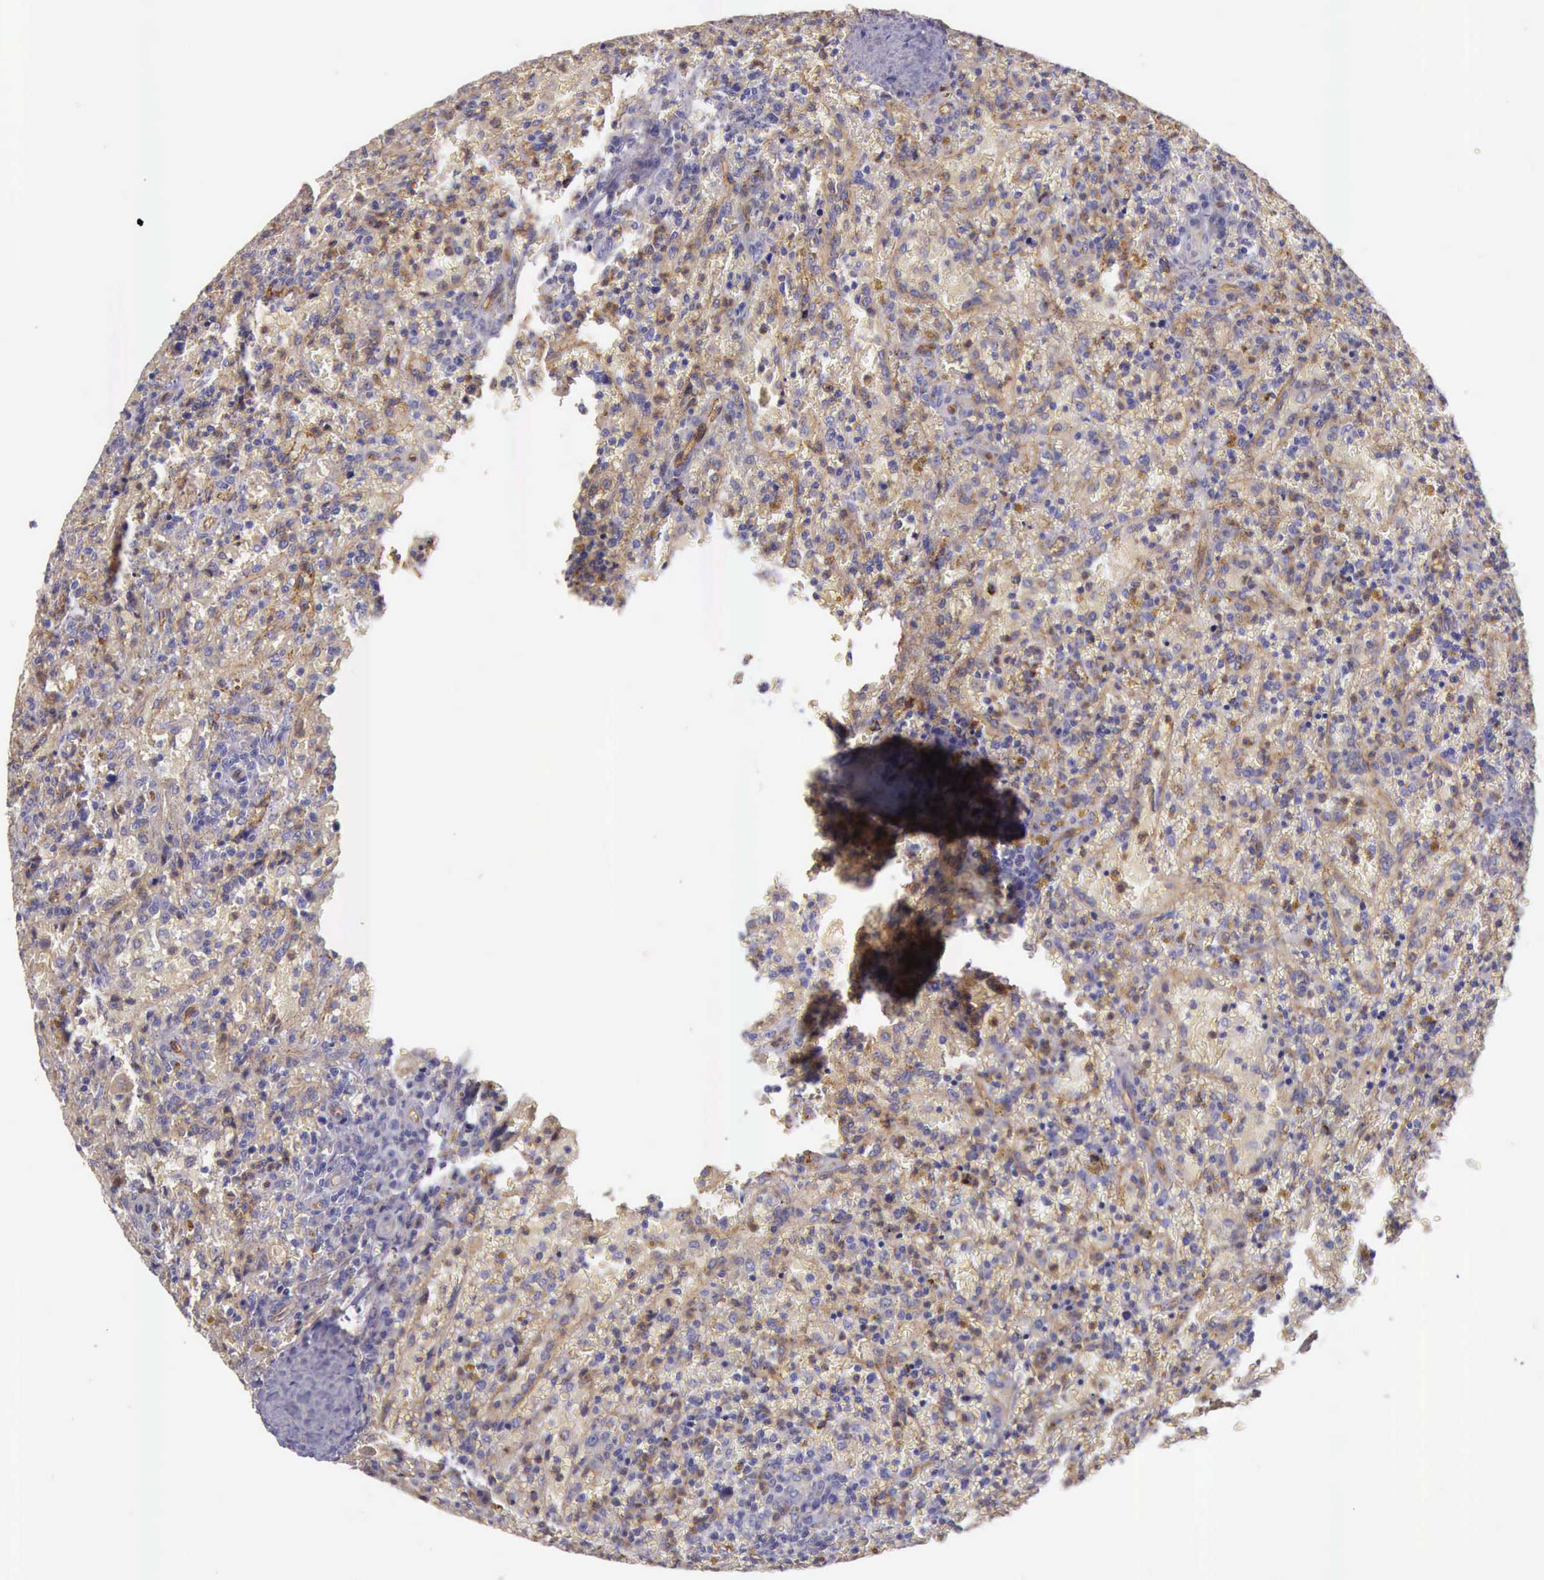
{"staining": {"intensity": "negative", "quantity": "none", "location": "none"}, "tissue": "lymphoma", "cell_type": "Tumor cells", "image_type": "cancer", "snomed": [{"axis": "morphology", "description": "Malignant lymphoma, non-Hodgkin's type, High grade"}, {"axis": "topography", "description": "Spleen"}, {"axis": "topography", "description": "Lymph node"}], "caption": "A photomicrograph of lymphoma stained for a protein demonstrates no brown staining in tumor cells.", "gene": "TCEANC", "patient": {"sex": "female", "age": 70}}